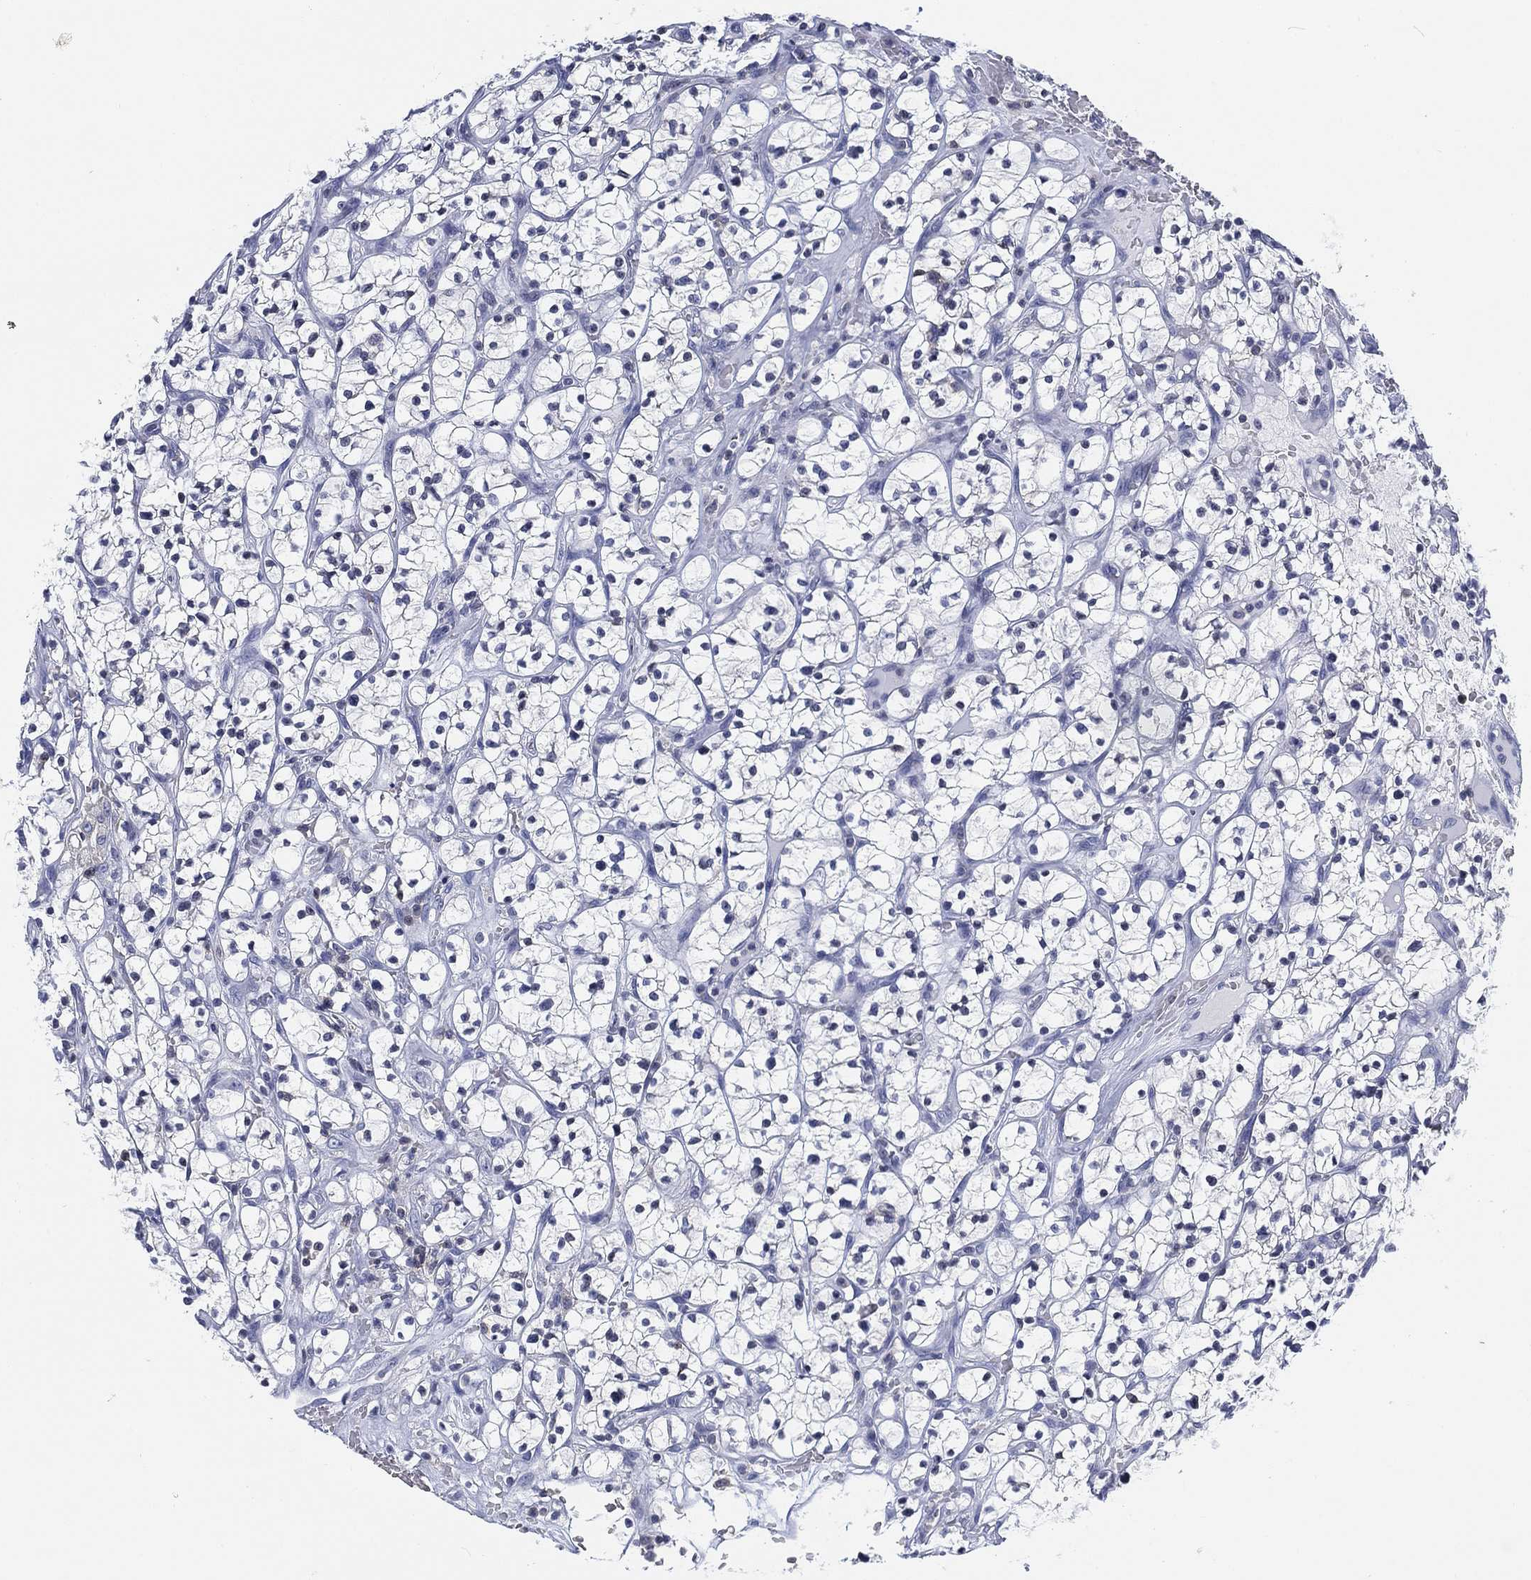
{"staining": {"intensity": "negative", "quantity": "none", "location": "none"}, "tissue": "renal cancer", "cell_type": "Tumor cells", "image_type": "cancer", "snomed": [{"axis": "morphology", "description": "Adenocarcinoma, NOS"}, {"axis": "topography", "description": "Kidney"}], "caption": "Immunohistochemical staining of human renal cancer (adenocarcinoma) demonstrates no significant staining in tumor cells. (DAB (3,3'-diaminobenzidine) immunohistochemistry, high magnification).", "gene": "FYB1", "patient": {"sex": "female", "age": 64}}